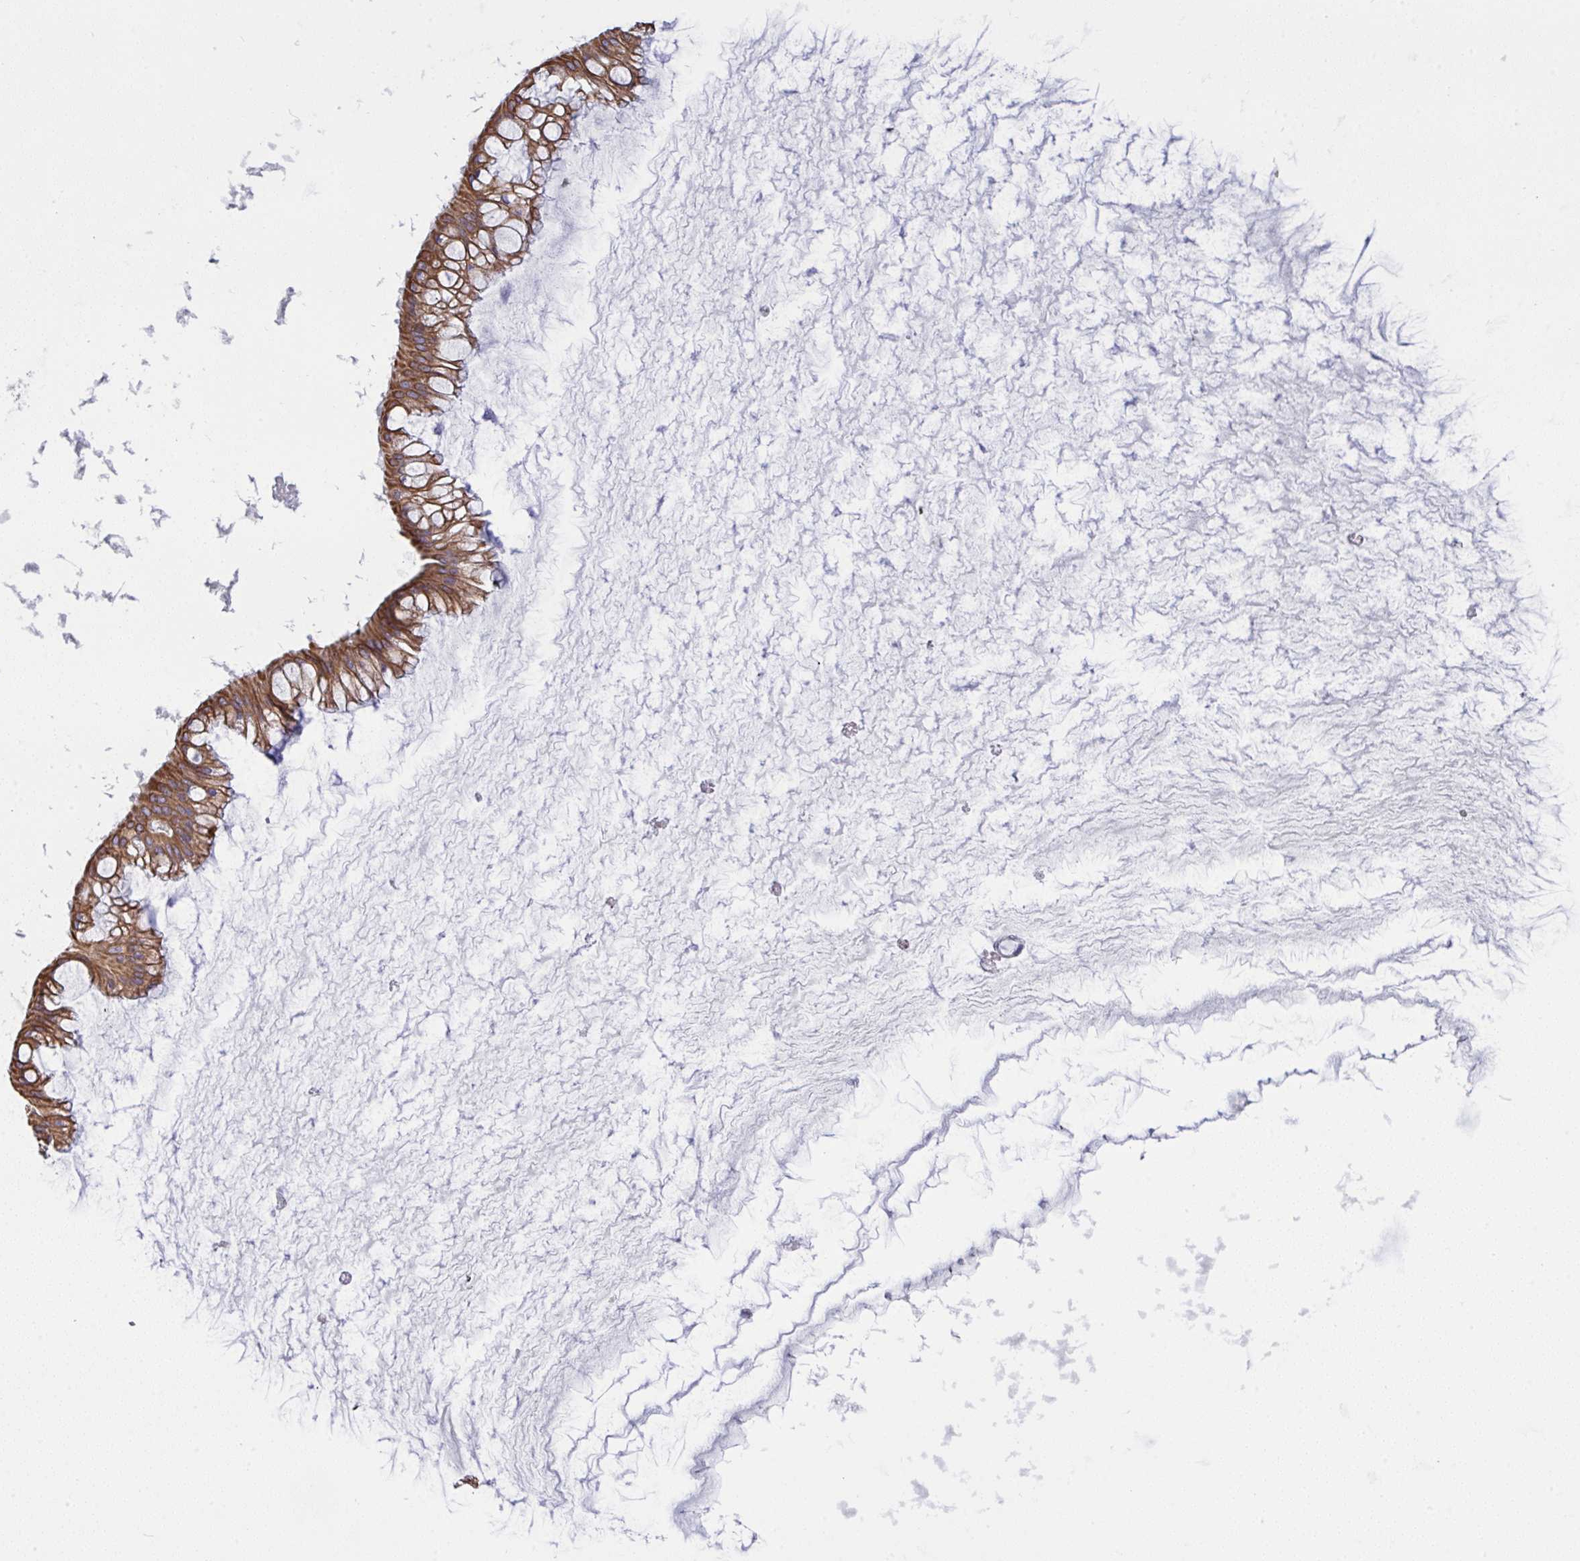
{"staining": {"intensity": "moderate", "quantity": ">75%", "location": "cytoplasmic/membranous"}, "tissue": "ovarian cancer", "cell_type": "Tumor cells", "image_type": "cancer", "snomed": [{"axis": "morphology", "description": "Cystadenocarcinoma, mucinous, NOS"}, {"axis": "topography", "description": "Ovary"}], "caption": "About >75% of tumor cells in human ovarian mucinous cystadenocarcinoma reveal moderate cytoplasmic/membranous protein expression as visualized by brown immunohistochemical staining.", "gene": "TENT5D", "patient": {"sex": "female", "age": 73}}